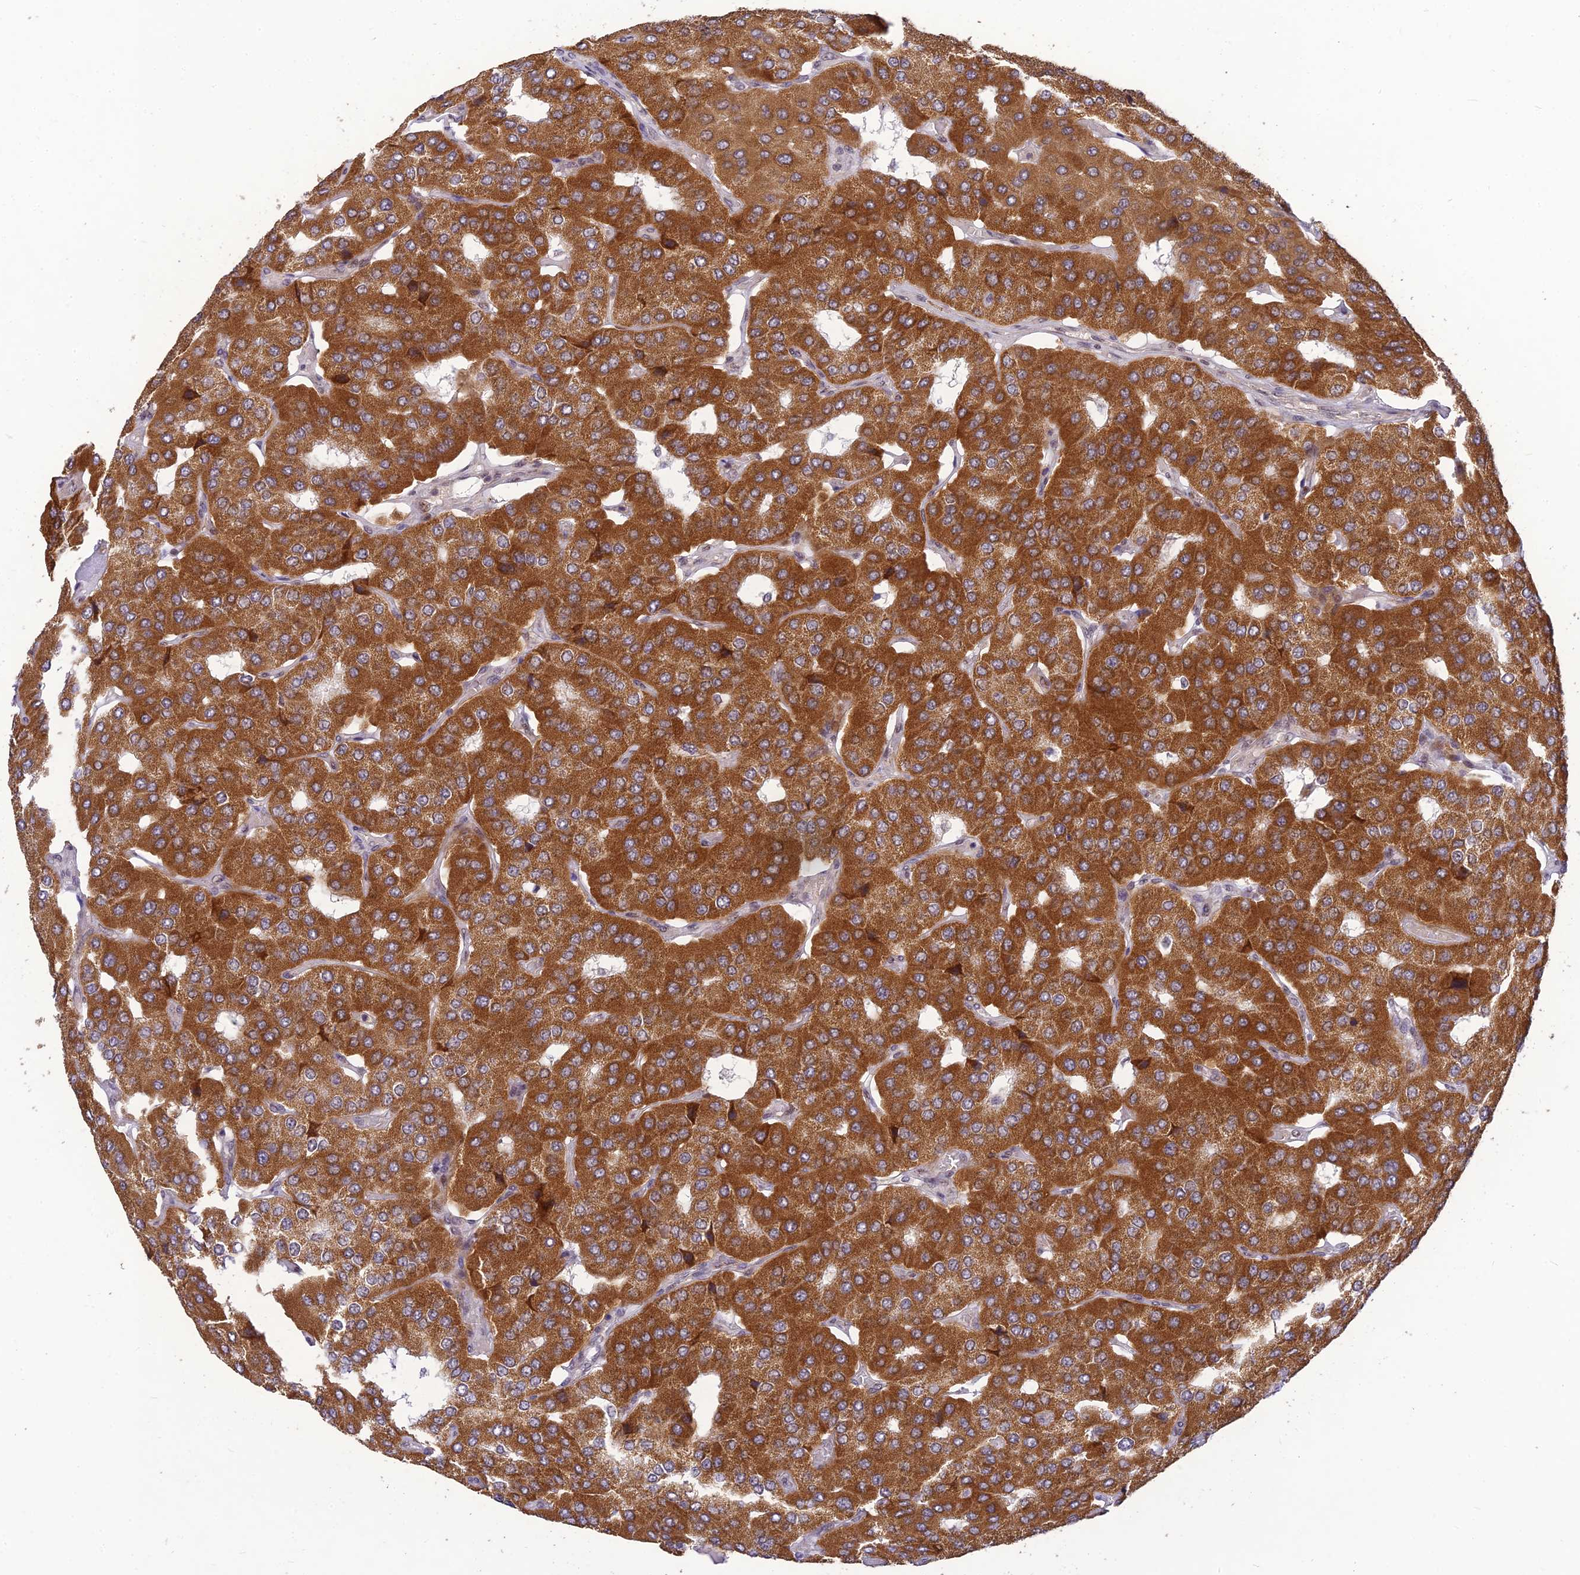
{"staining": {"intensity": "strong", "quantity": ">75%", "location": "cytoplasmic/membranous"}, "tissue": "parathyroid gland", "cell_type": "Glandular cells", "image_type": "normal", "snomed": [{"axis": "morphology", "description": "Normal tissue, NOS"}, {"axis": "morphology", "description": "Adenoma, NOS"}, {"axis": "topography", "description": "Parathyroid gland"}], "caption": "Unremarkable parathyroid gland exhibits strong cytoplasmic/membranous positivity in about >75% of glandular cells, visualized by immunohistochemistry. Using DAB (3,3'-diaminobenzidine) (brown) and hematoxylin (blue) stains, captured at high magnification using brightfield microscopy.", "gene": "MICOS13", "patient": {"sex": "female", "age": 86}}